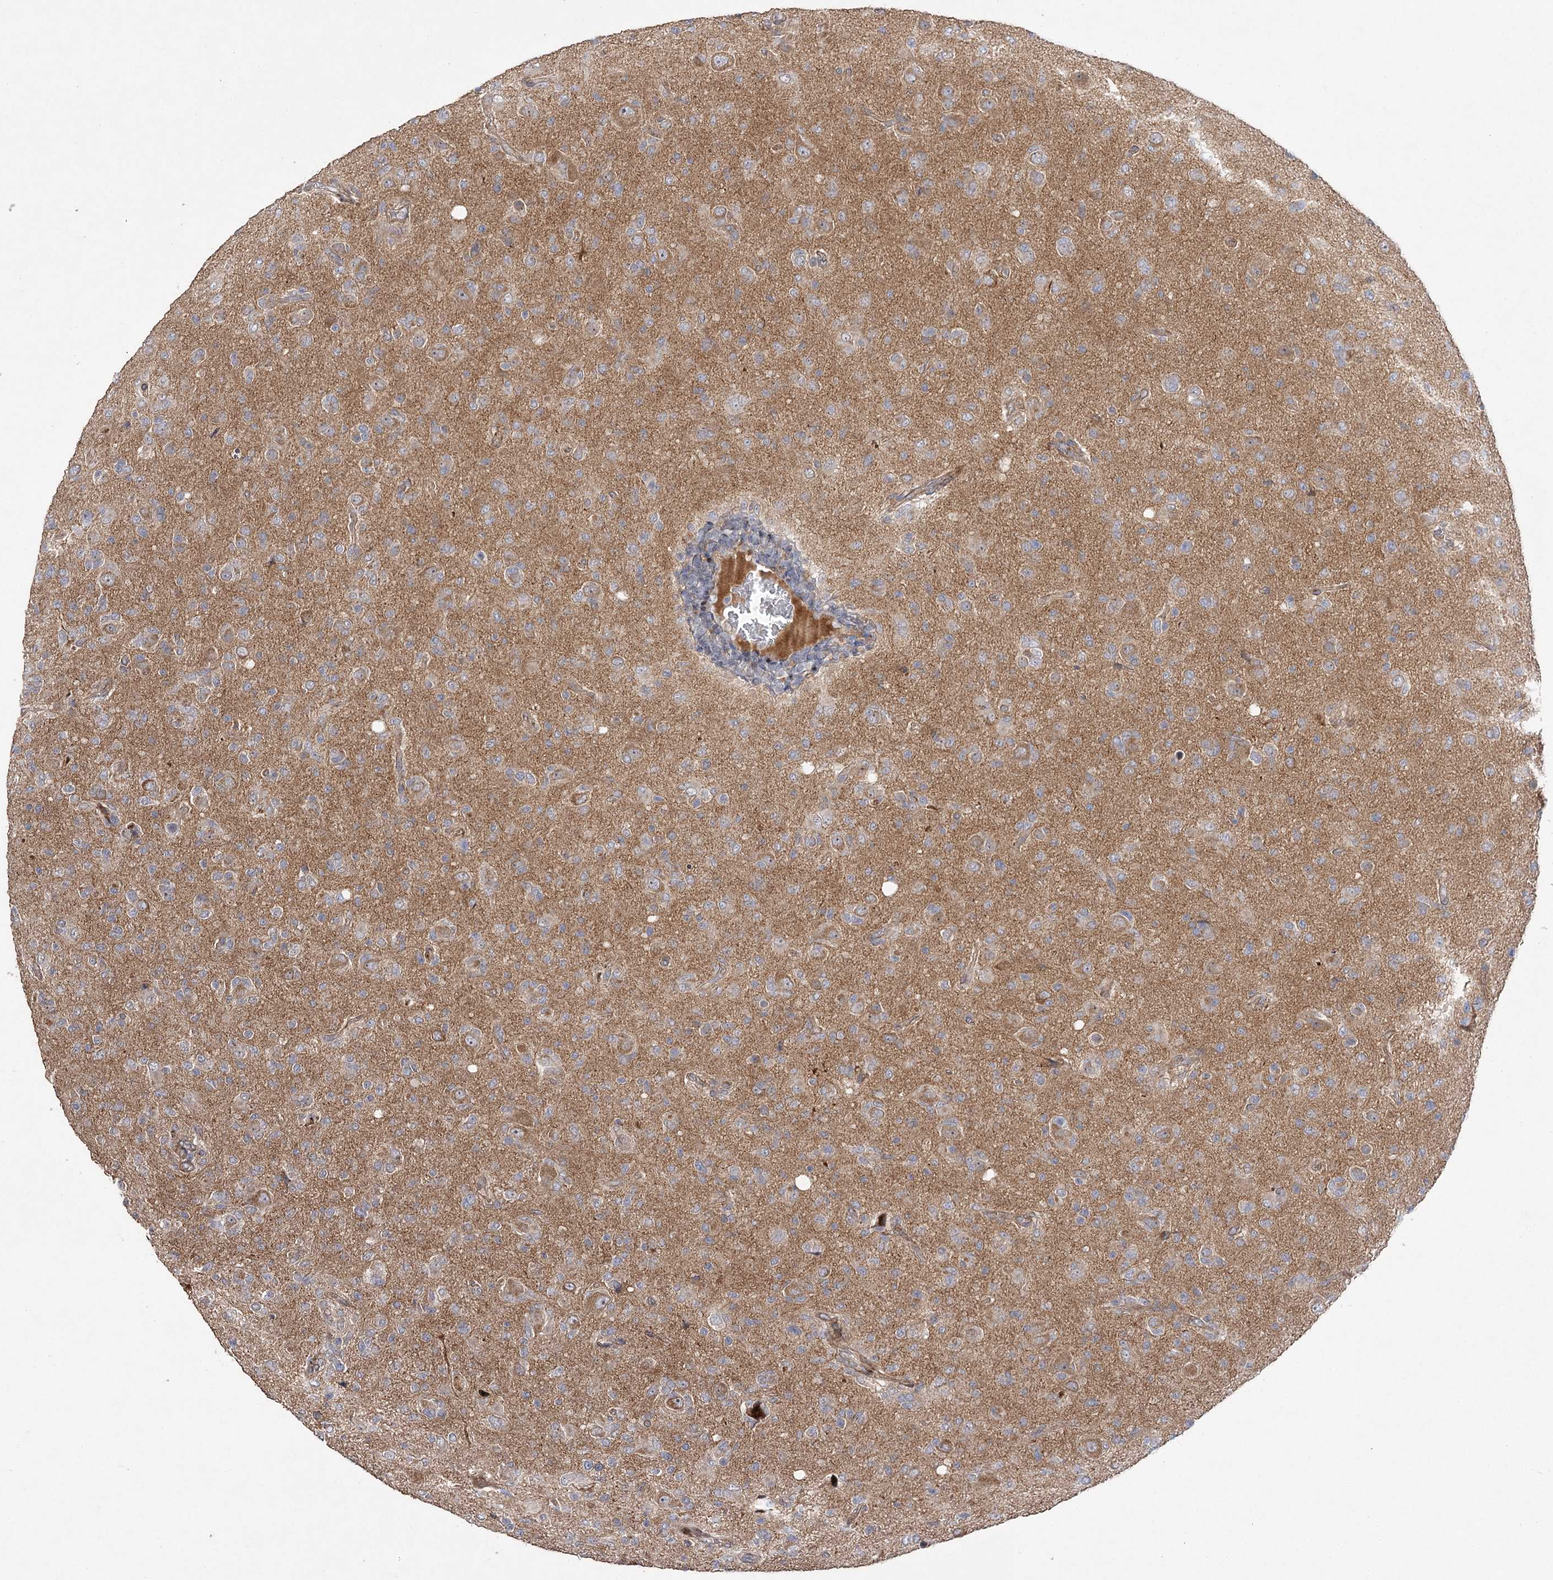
{"staining": {"intensity": "moderate", "quantity": "25%-75%", "location": "cytoplasmic/membranous"}, "tissue": "glioma", "cell_type": "Tumor cells", "image_type": "cancer", "snomed": [{"axis": "morphology", "description": "Glioma, malignant, High grade"}, {"axis": "topography", "description": "Brain"}], "caption": "Malignant glioma (high-grade) tissue displays moderate cytoplasmic/membranous positivity in about 25%-75% of tumor cells Nuclei are stained in blue.", "gene": "OBSL1", "patient": {"sex": "female", "age": 57}}